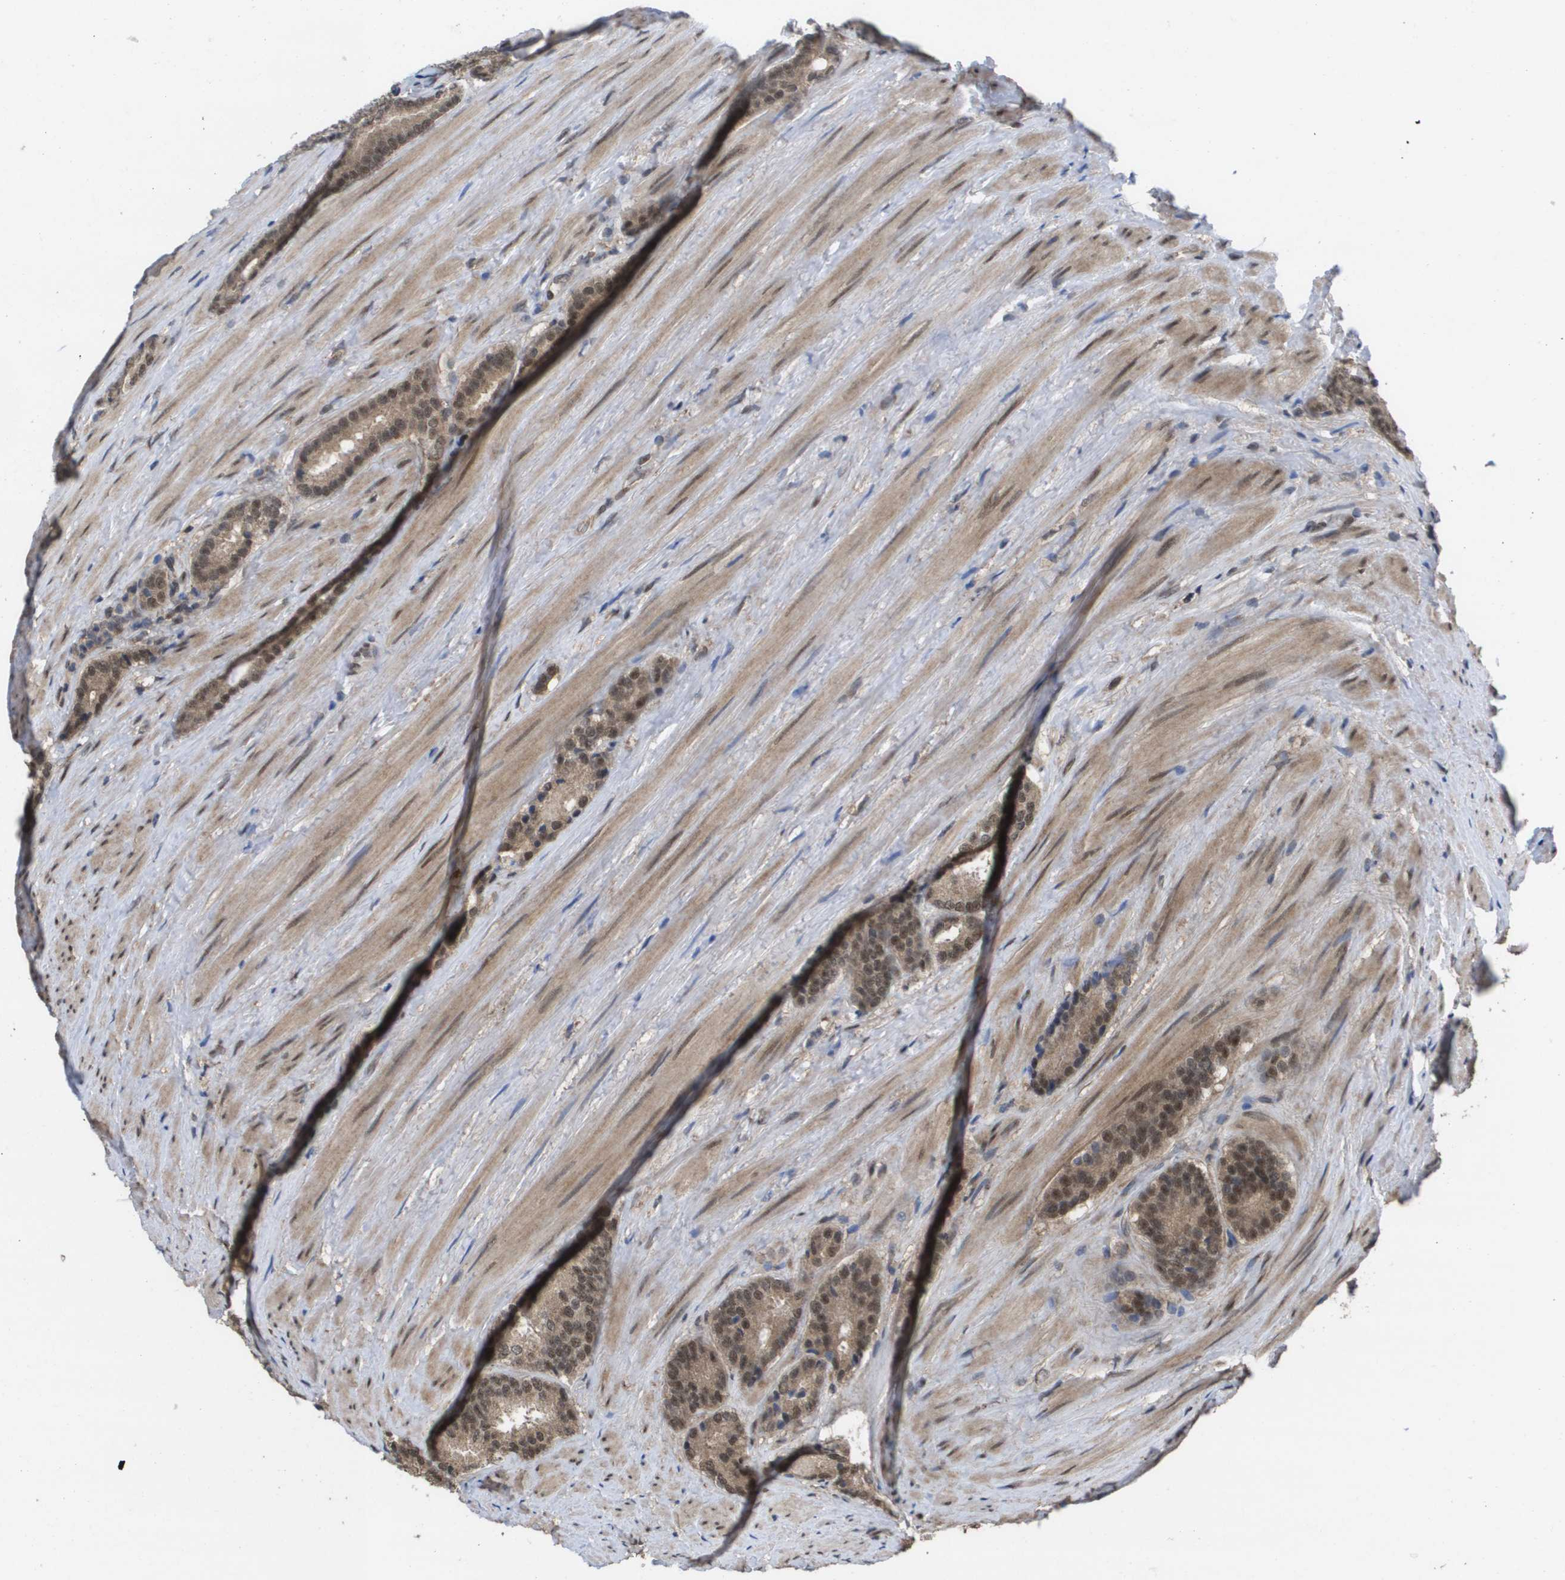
{"staining": {"intensity": "moderate", "quantity": ">75%", "location": "cytoplasmic/membranous,nuclear"}, "tissue": "prostate cancer", "cell_type": "Tumor cells", "image_type": "cancer", "snomed": [{"axis": "morphology", "description": "Adenocarcinoma, Low grade"}, {"axis": "topography", "description": "Prostate"}], "caption": "Immunohistochemistry (DAB) staining of human prostate cancer (adenocarcinoma (low-grade)) exhibits moderate cytoplasmic/membranous and nuclear protein staining in about >75% of tumor cells.", "gene": "AMBRA1", "patient": {"sex": "male", "age": 69}}